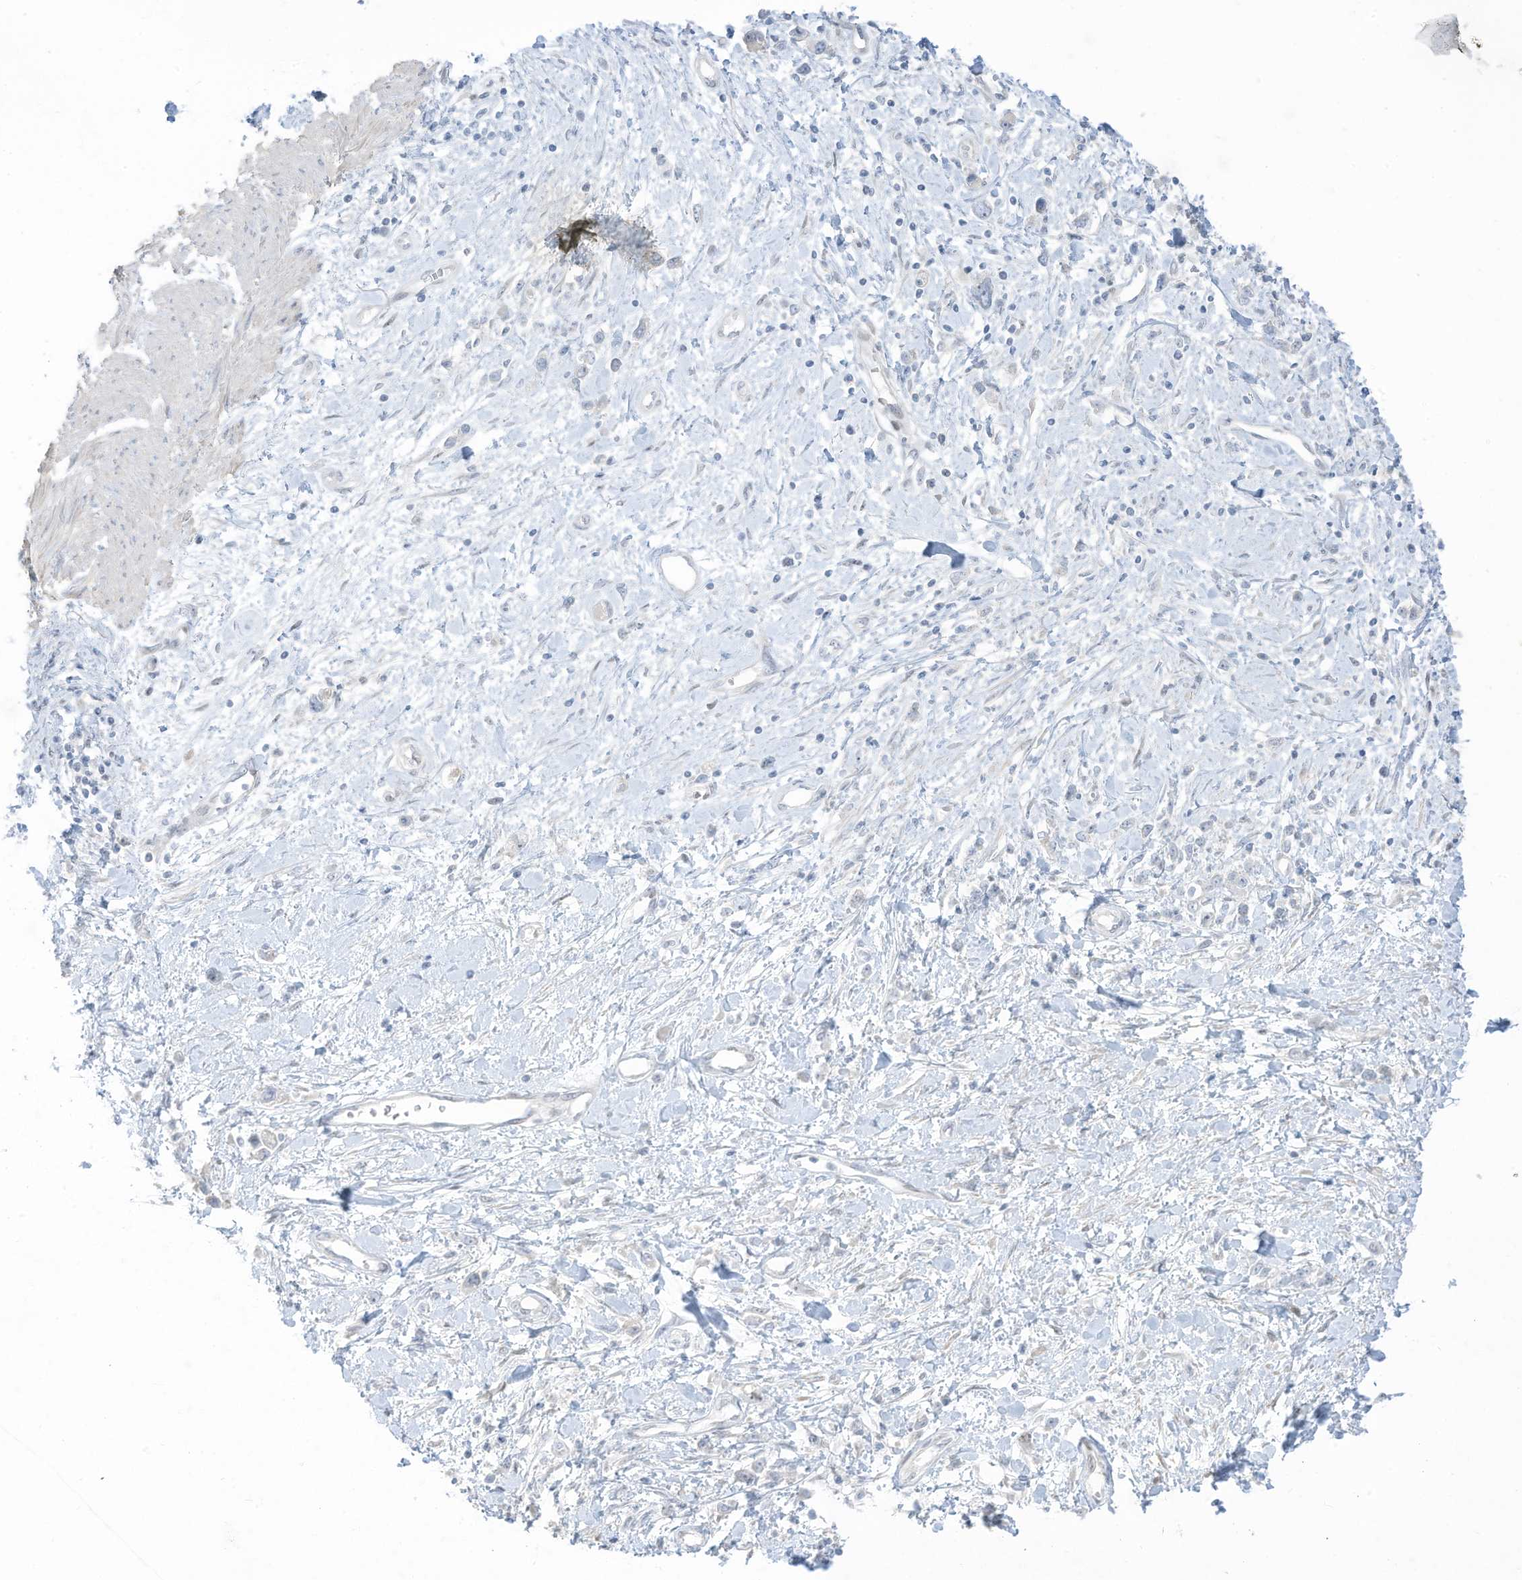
{"staining": {"intensity": "negative", "quantity": "none", "location": "none"}, "tissue": "stomach cancer", "cell_type": "Tumor cells", "image_type": "cancer", "snomed": [{"axis": "morphology", "description": "Adenocarcinoma, NOS"}, {"axis": "topography", "description": "Stomach"}], "caption": "A photomicrograph of stomach adenocarcinoma stained for a protein demonstrates no brown staining in tumor cells.", "gene": "ASPRV1", "patient": {"sex": "female", "age": 76}}